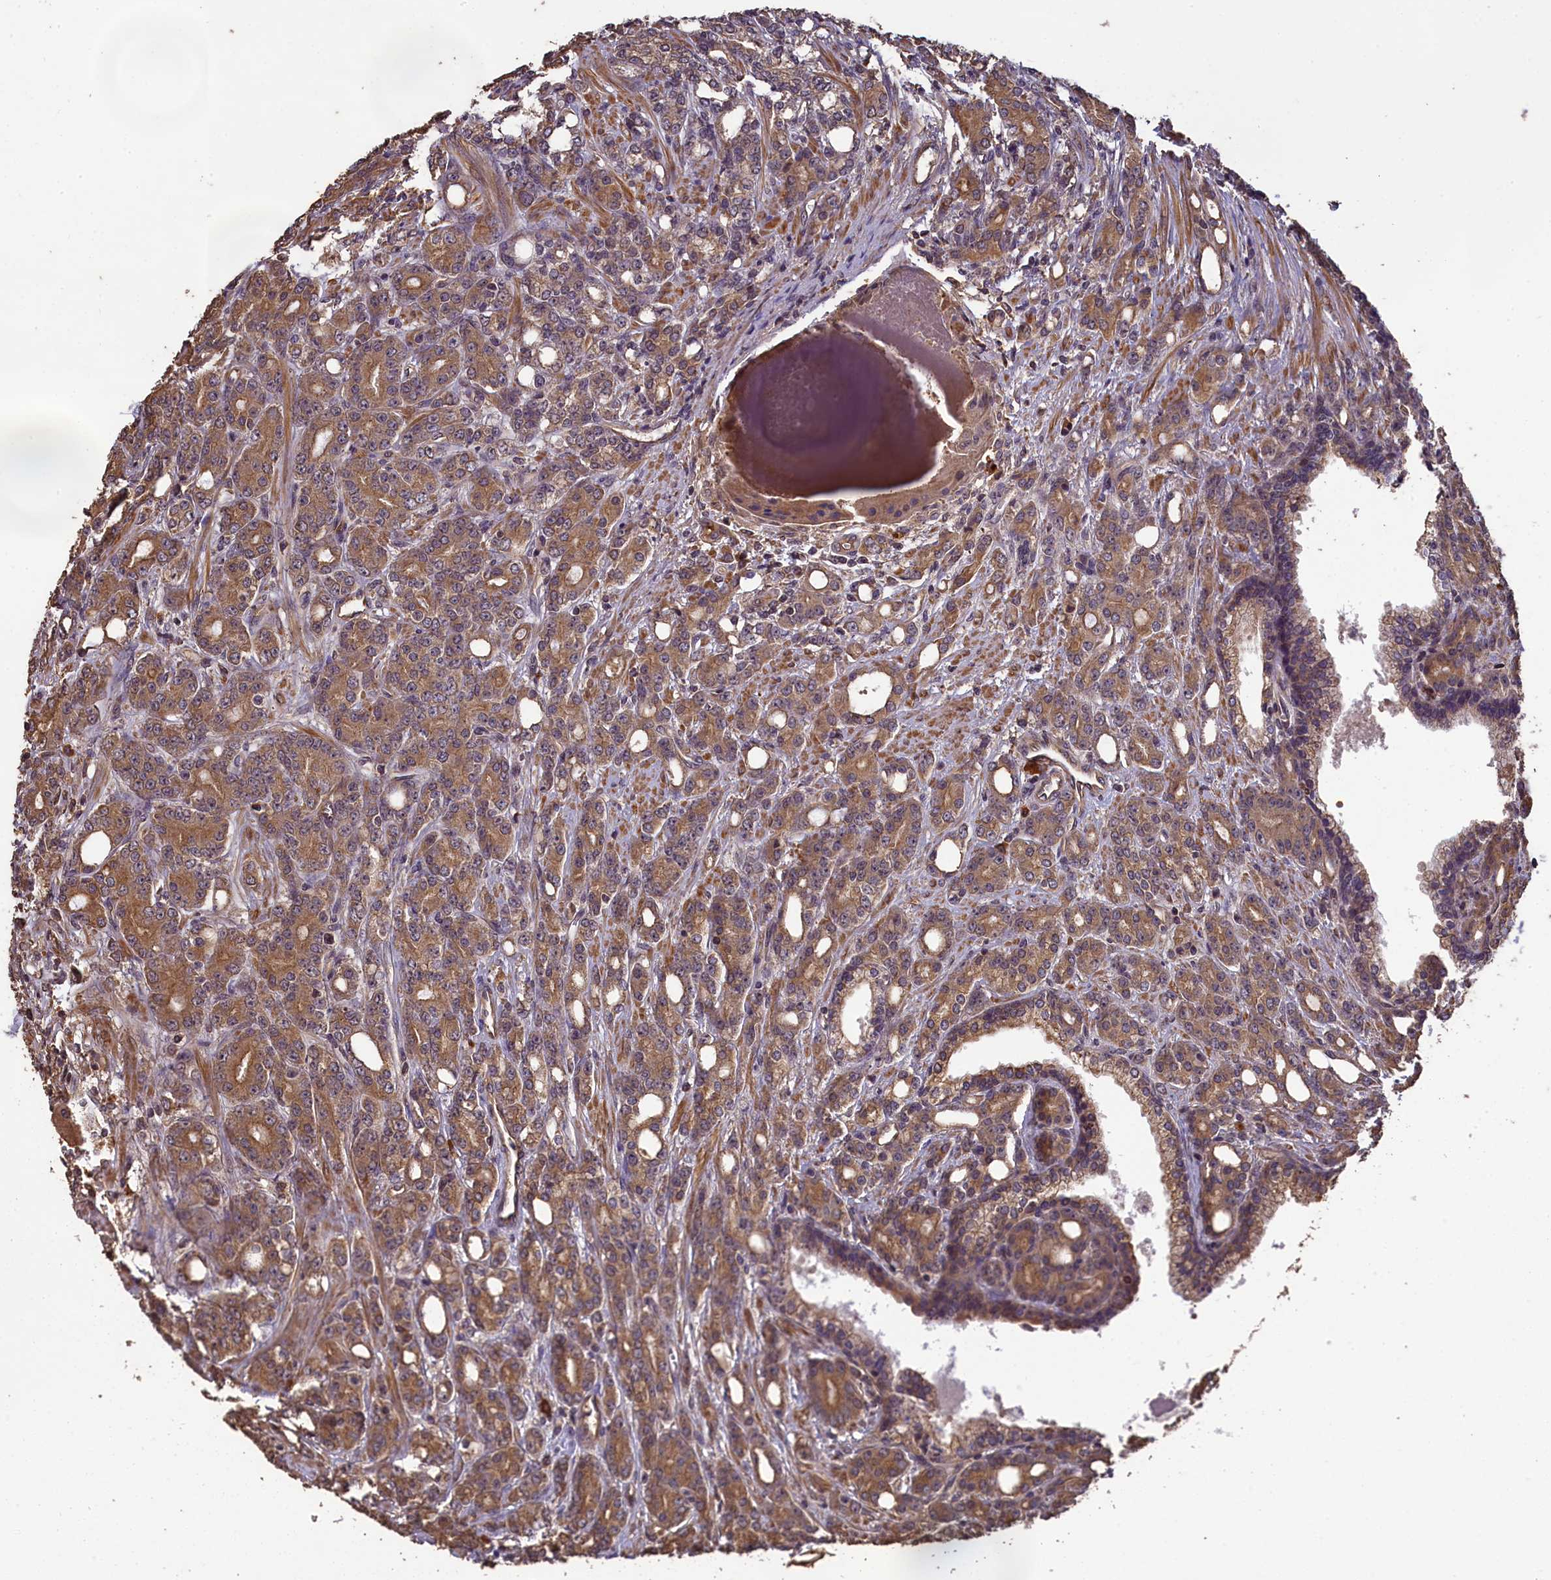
{"staining": {"intensity": "moderate", "quantity": ">75%", "location": "cytoplasmic/membranous"}, "tissue": "prostate cancer", "cell_type": "Tumor cells", "image_type": "cancer", "snomed": [{"axis": "morphology", "description": "Adenocarcinoma, High grade"}, {"axis": "topography", "description": "Prostate"}], "caption": "Moderate cytoplasmic/membranous positivity for a protein is present in approximately >75% of tumor cells of prostate cancer (high-grade adenocarcinoma) using immunohistochemistry (IHC).", "gene": "CHD9", "patient": {"sex": "male", "age": 62}}